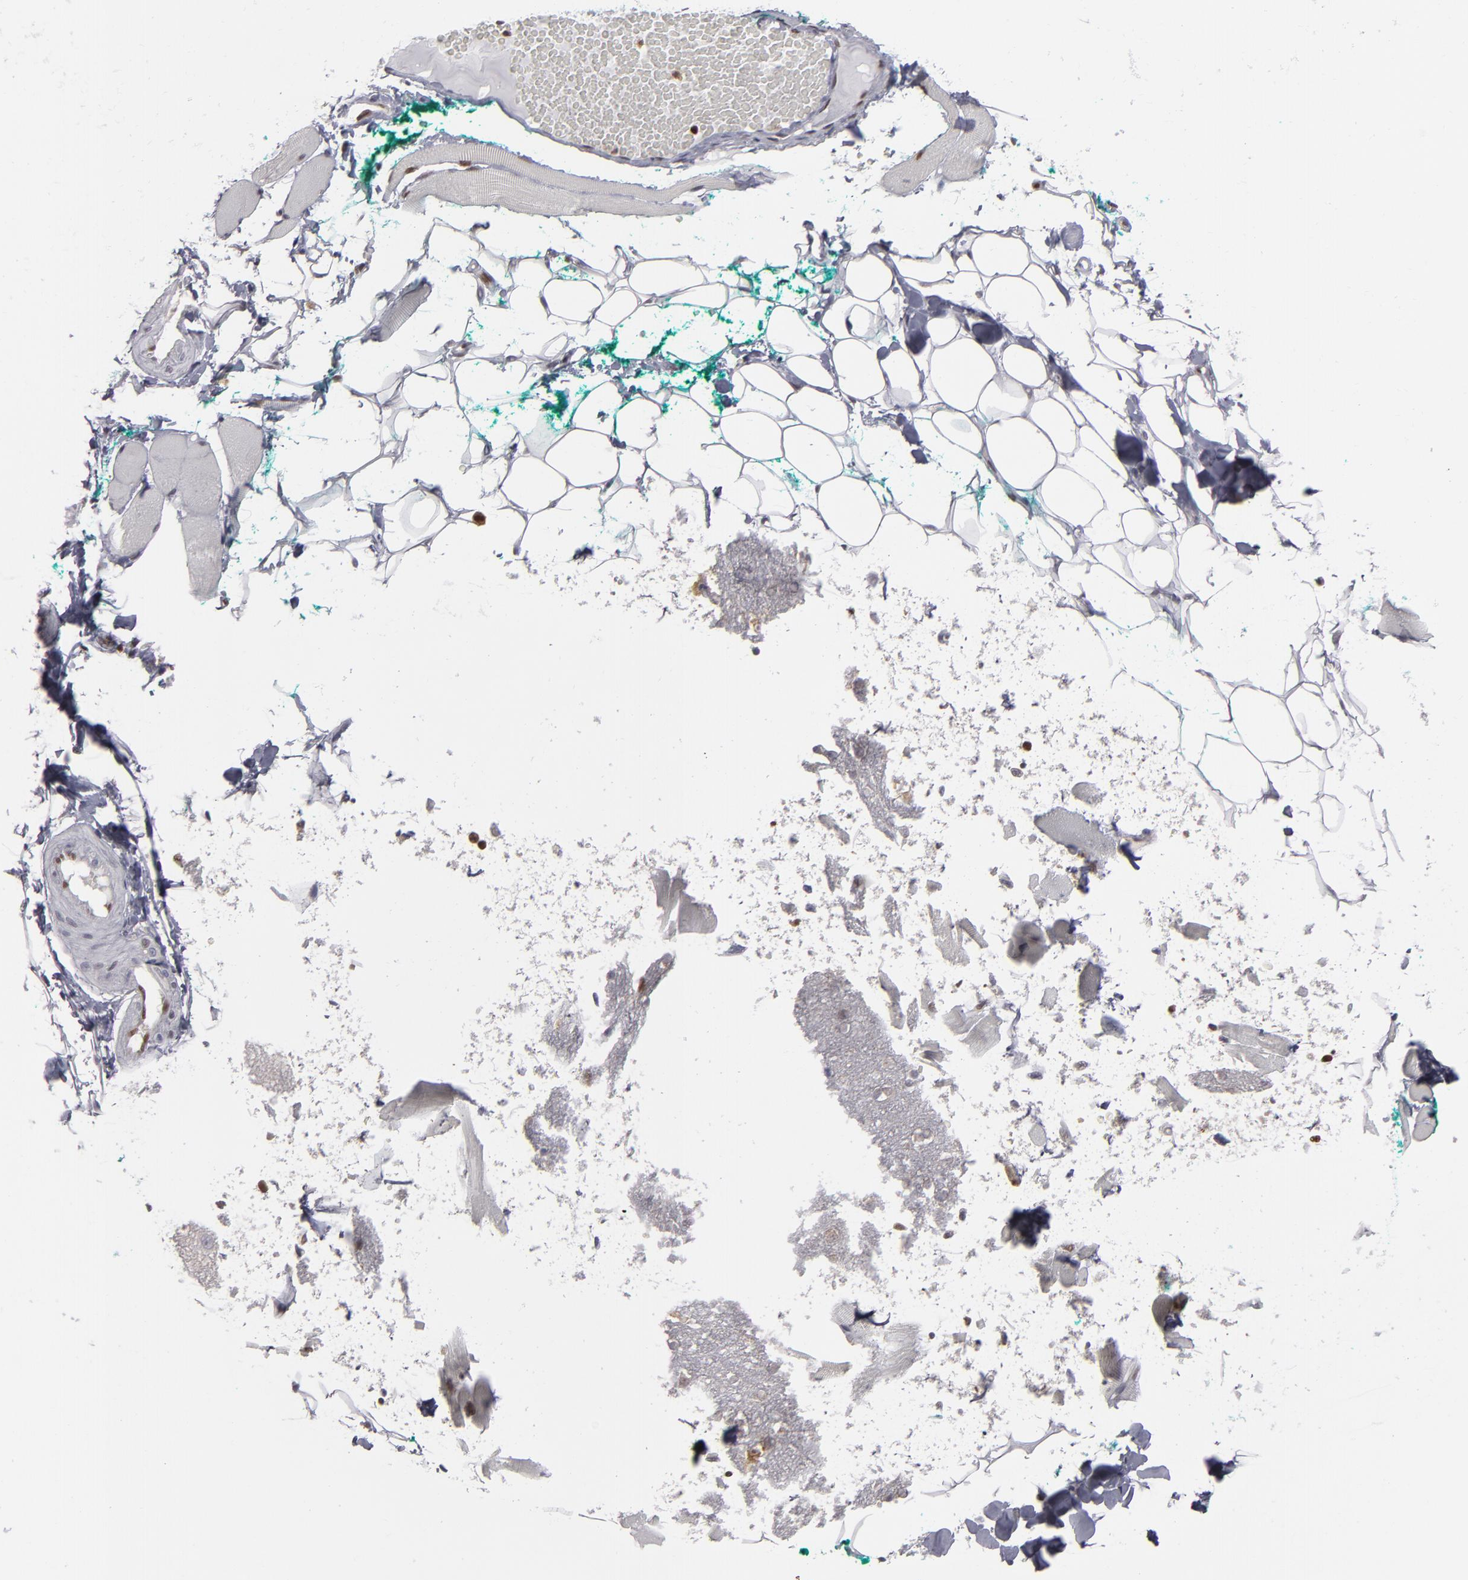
{"staining": {"intensity": "moderate", "quantity": "<25%", "location": "nuclear"}, "tissue": "skeletal muscle", "cell_type": "Myocytes", "image_type": "normal", "snomed": [{"axis": "morphology", "description": "Normal tissue, NOS"}, {"axis": "topography", "description": "Skeletal muscle"}, {"axis": "topography", "description": "Peripheral nerve tissue"}], "caption": "Immunohistochemical staining of normal skeletal muscle shows low levels of moderate nuclear staining in approximately <25% of myocytes. (Stains: DAB (3,3'-diaminobenzidine) in brown, nuclei in blue, Microscopy: brightfield microscopy at high magnification).", "gene": "GSR", "patient": {"sex": "female", "age": 84}}